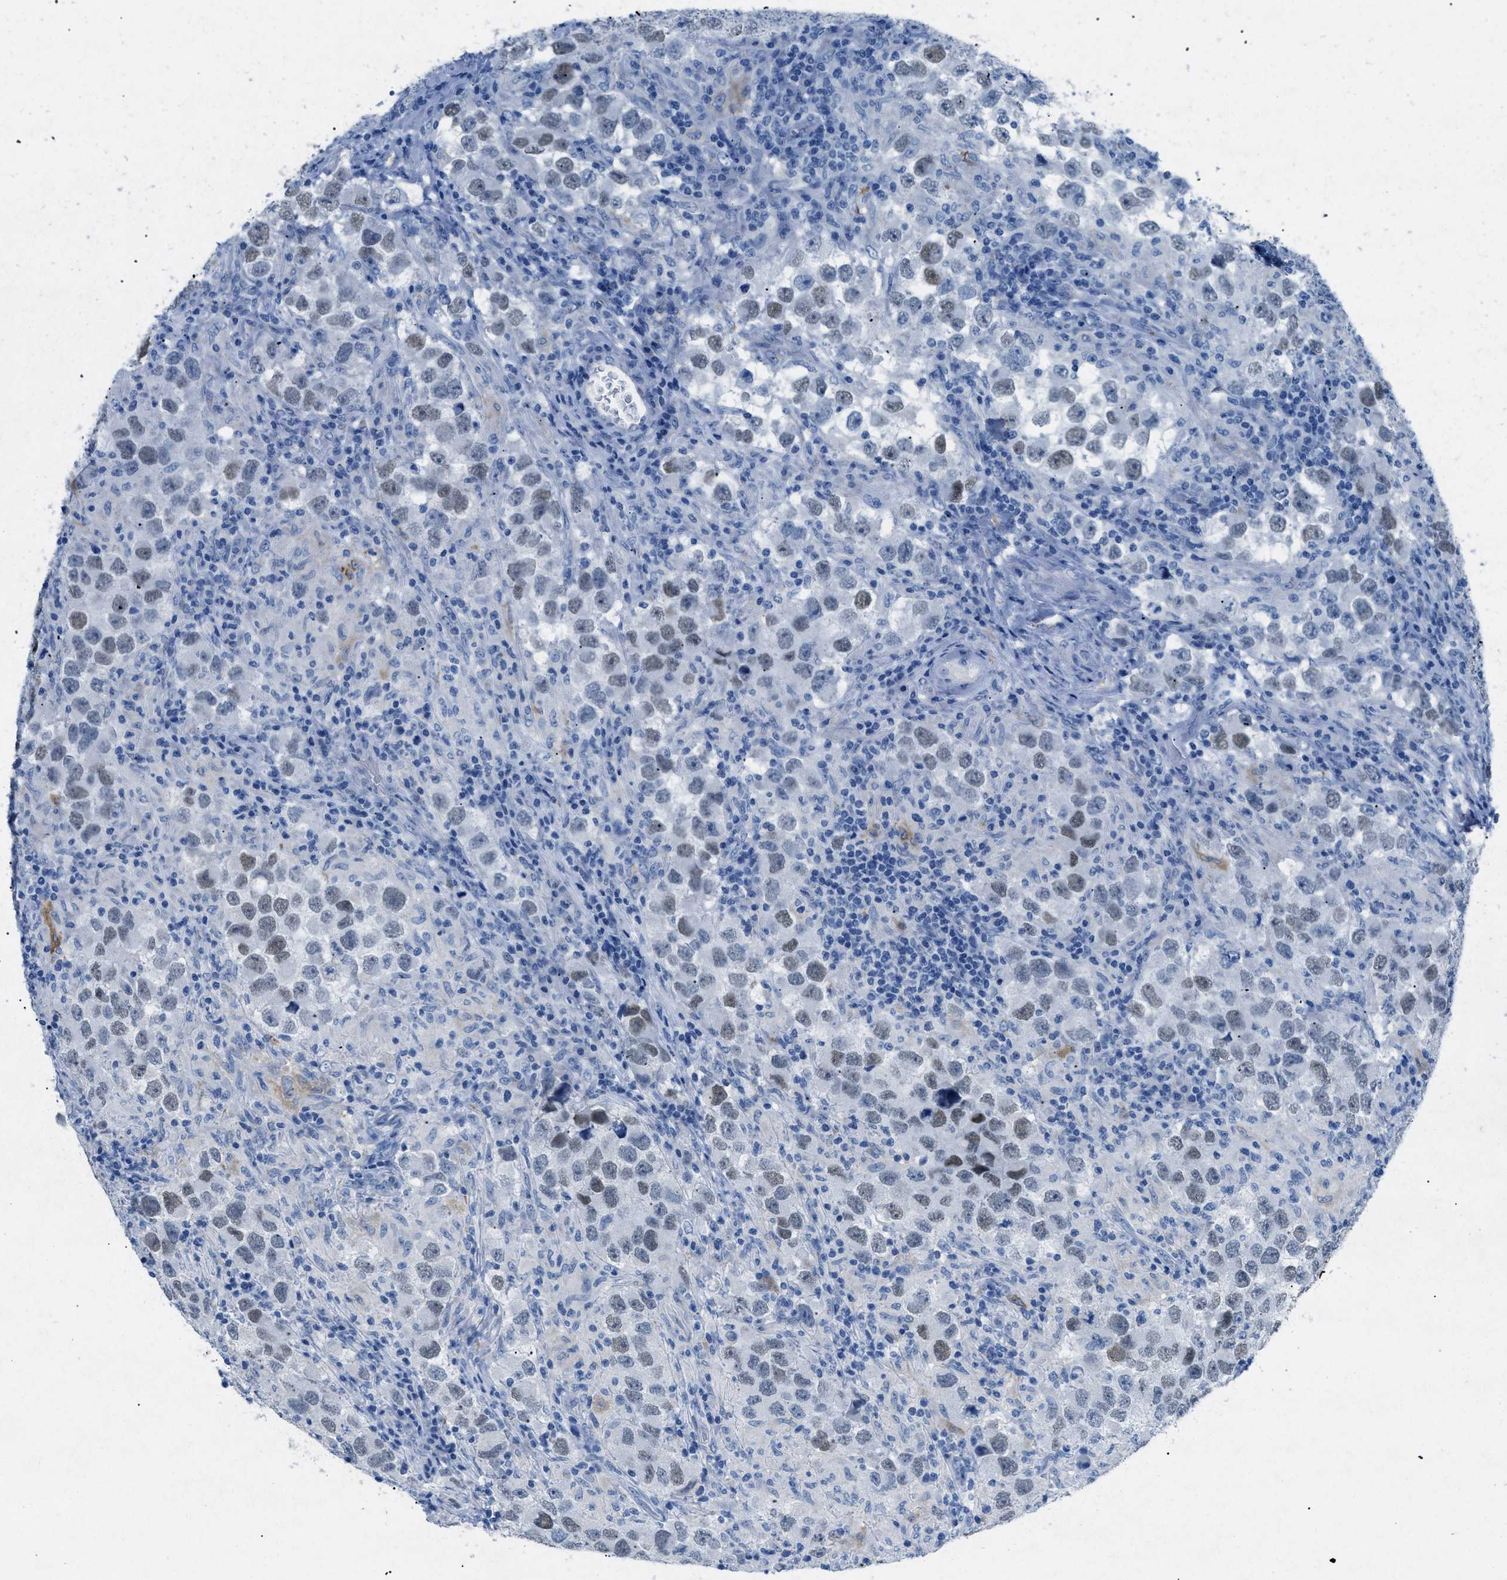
{"staining": {"intensity": "negative", "quantity": "none", "location": "none"}, "tissue": "testis cancer", "cell_type": "Tumor cells", "image_type": "cancer", "snomed": [{"axis": "morphology", "description": "Carcinoma, Embryonal, NOS"}, {"axis": "topography", "description": "Testis"}], "caption": "The image reveals no staining of tumor cells in embryonal carcinoma (testis).", "gene": "TASOR", "patient": {"sex": "male", "age": 21}}